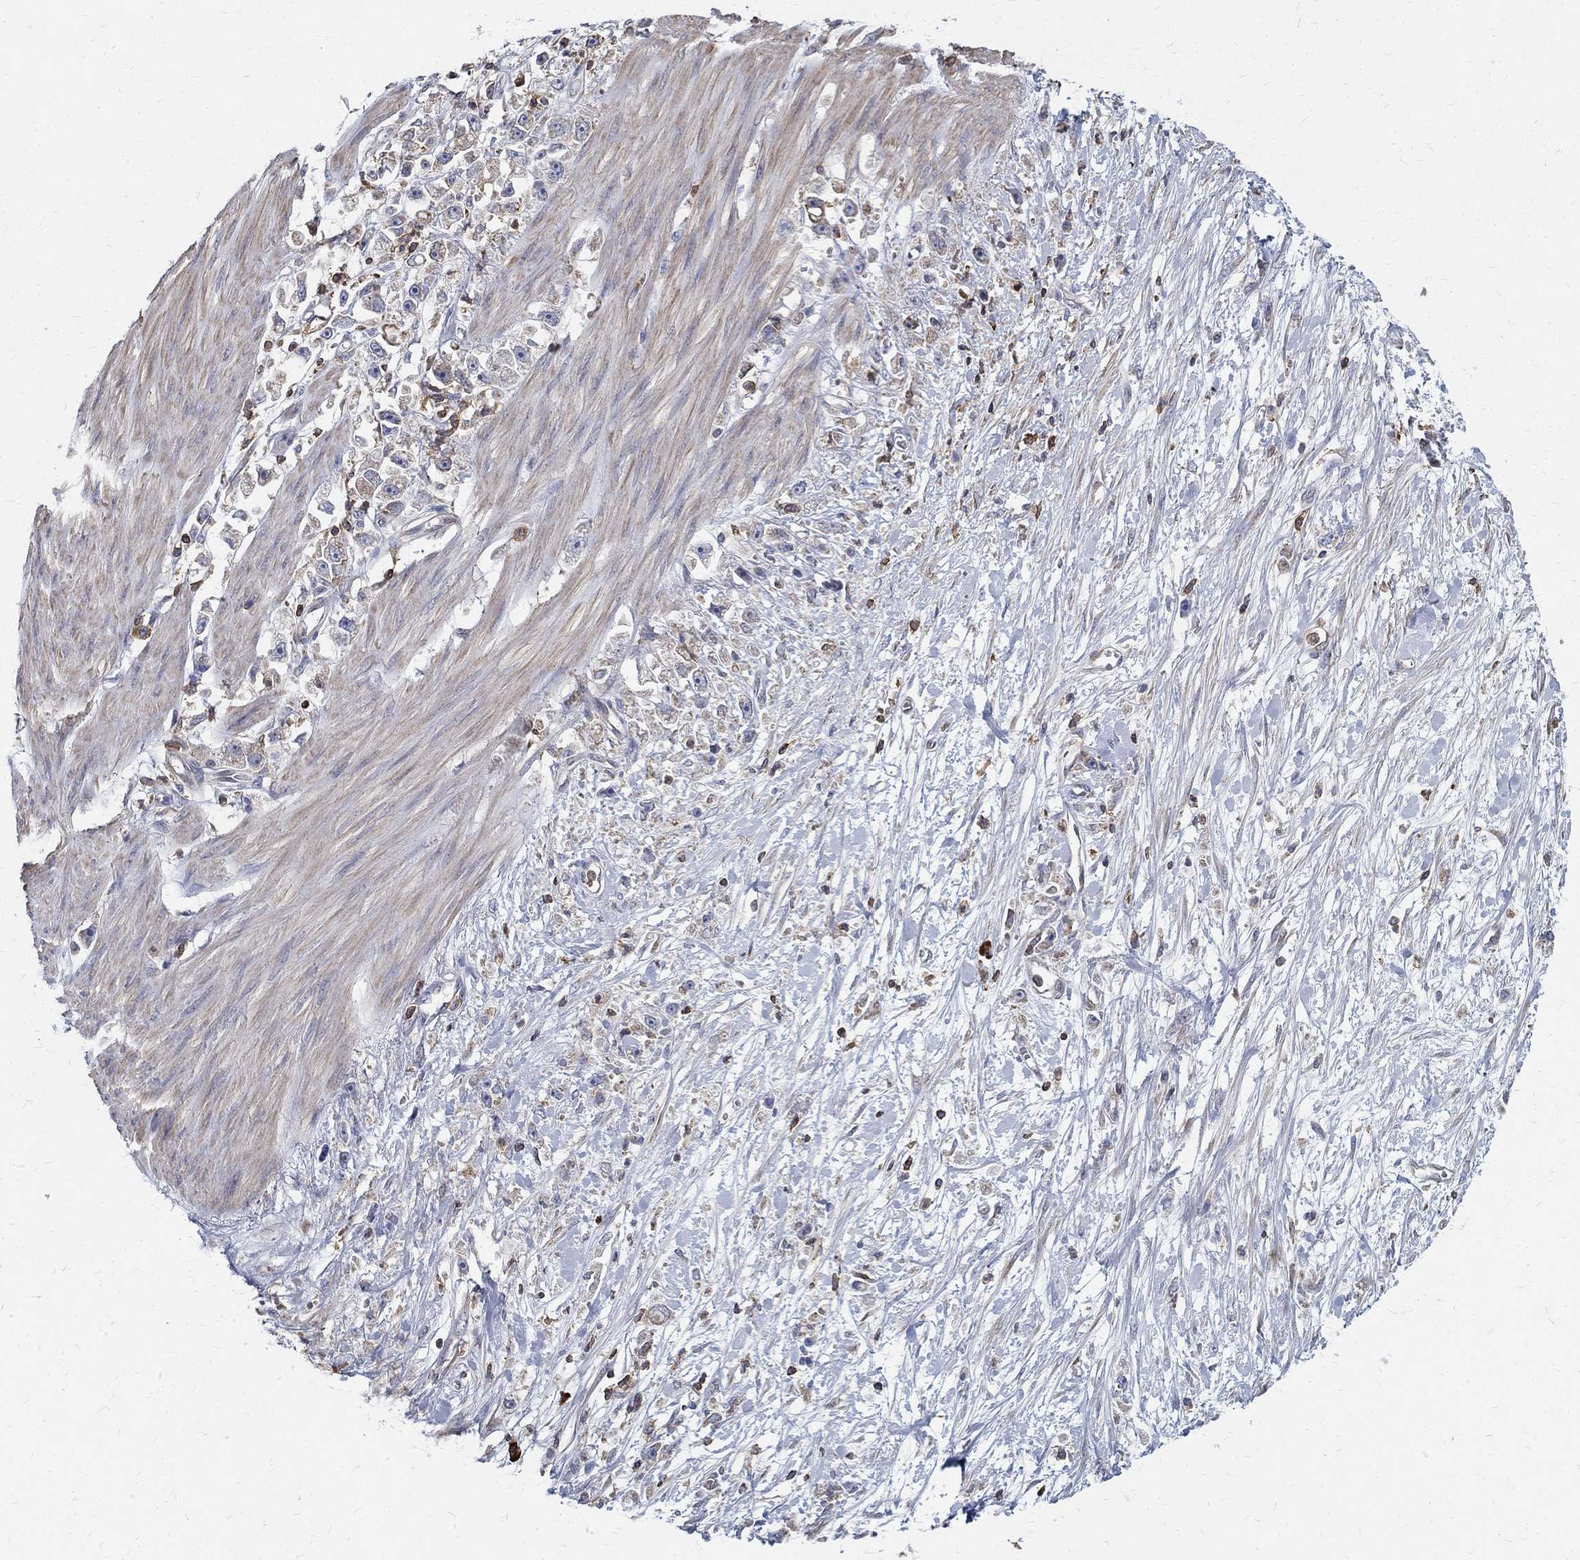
{"staining": {"intensity": "weak", "quantity": "<25%", "location": "cytoplasmic/membranous"}, "tissue": "stomach cancer", "cell_type": "Tumor cells", "image_type": "cancer", "snomed": [{"axis": "morphology", "description": "Adenocarcinoma, NOS"}, {"axis": "topography", "description": "Stomach"}], "caption": "Histopathology image shows no significant protein positivity in tumor cells of stomach cancer.", "gene": "AGAP2", "patient": {"sex": "female", "age": 59}}